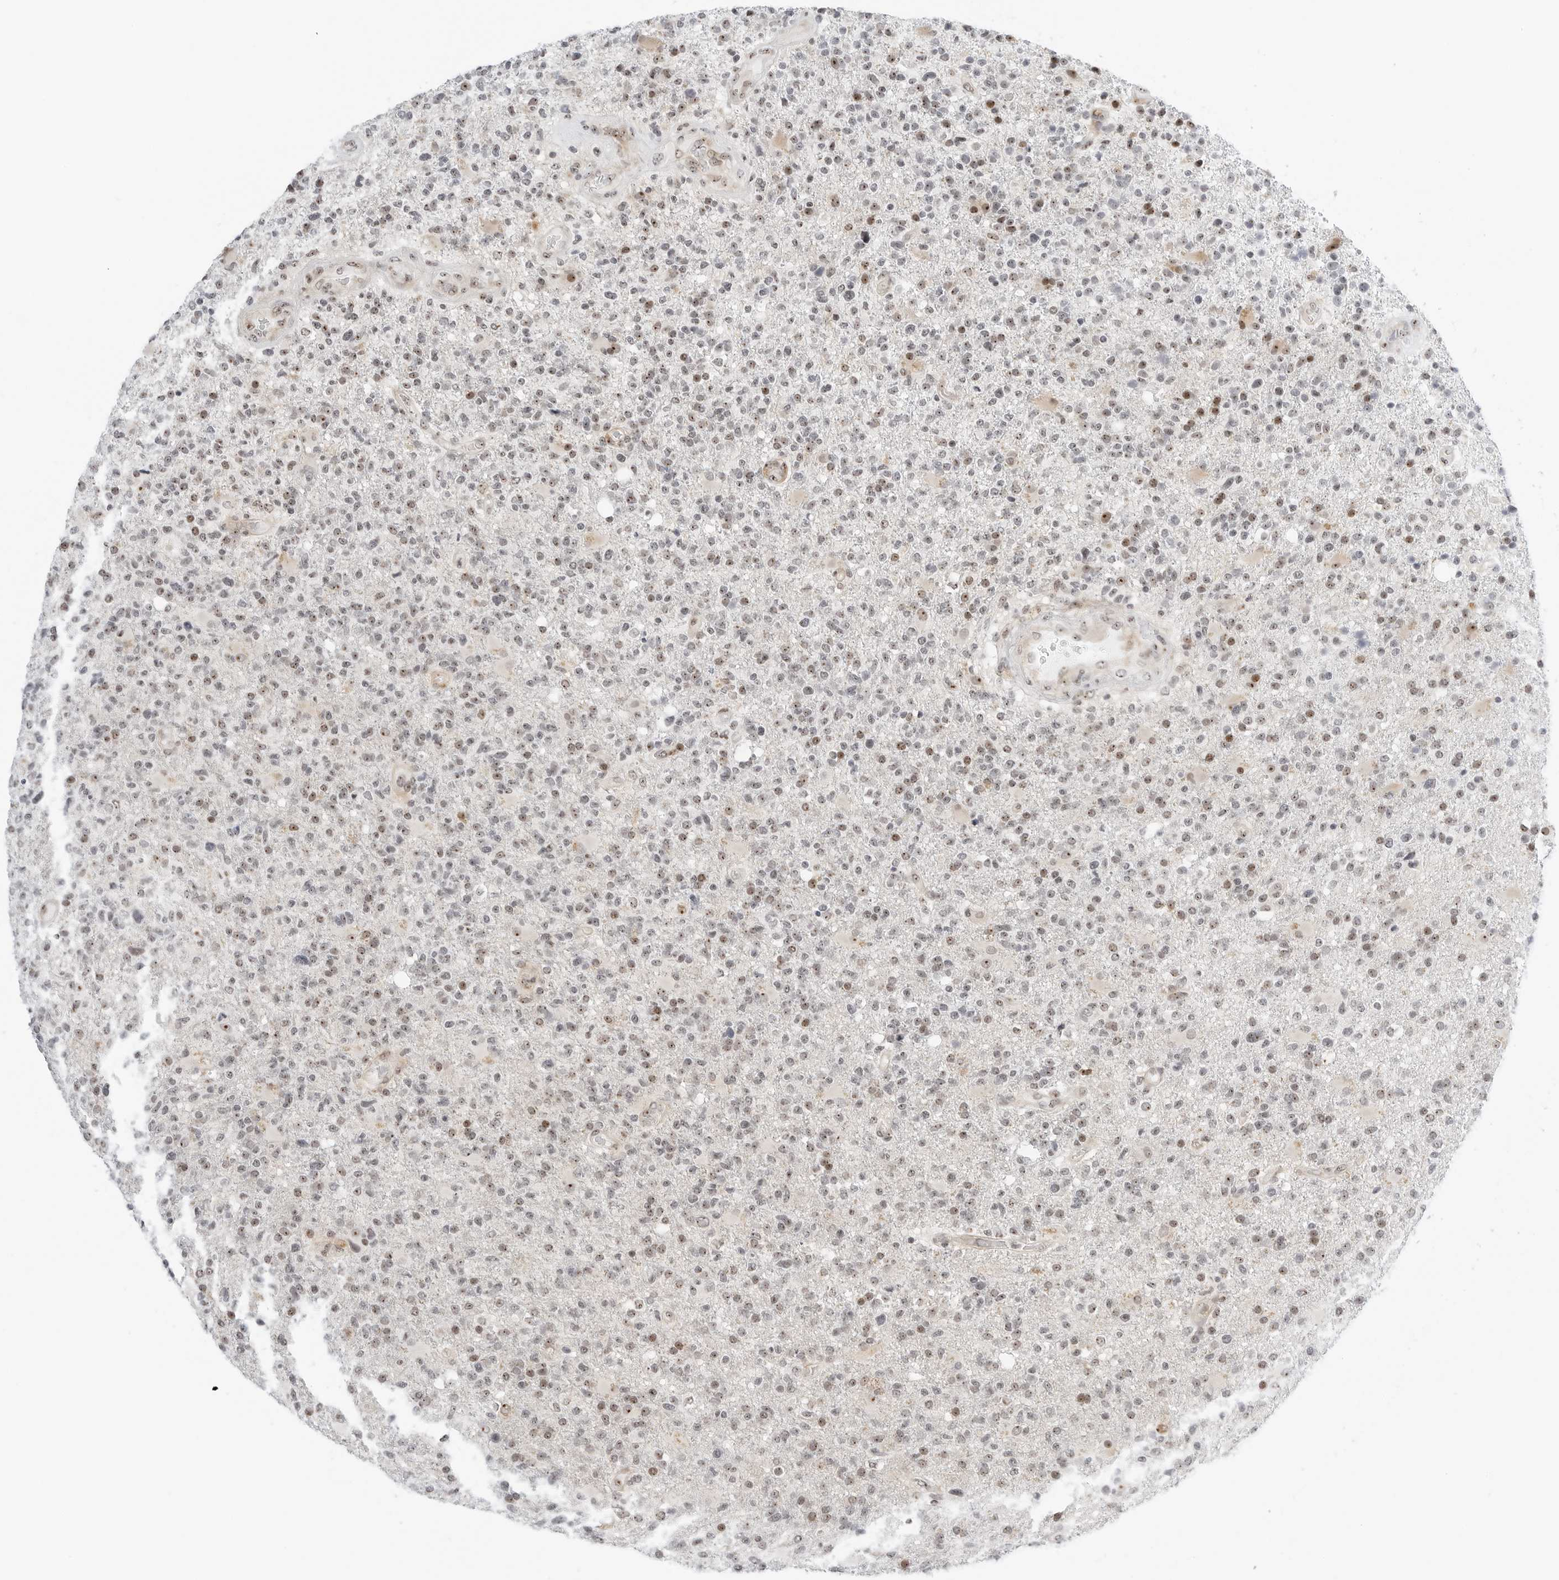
{"staining": {"intensity": "weak", "quantity": "25%-75%", "location": "nuclear"}, "tissue": "glioma", "cell_type": "Tumor cells", "image_type": "cancer", "snomed": [{"axis": "morphology", "description": "Glioma, malignant, High grade"}, {"axis": "topography", "description": "Brain"}], "caption": "Immunohistochemical staining of glioma reveals low levels of weak nuclear protein expression in about 25%-75% of tumor cells. (DAB IHC with brightfield microscopy, high magnification).", "gene": "RIMKLA", "patient": {"sex": "male", "age": 72}}